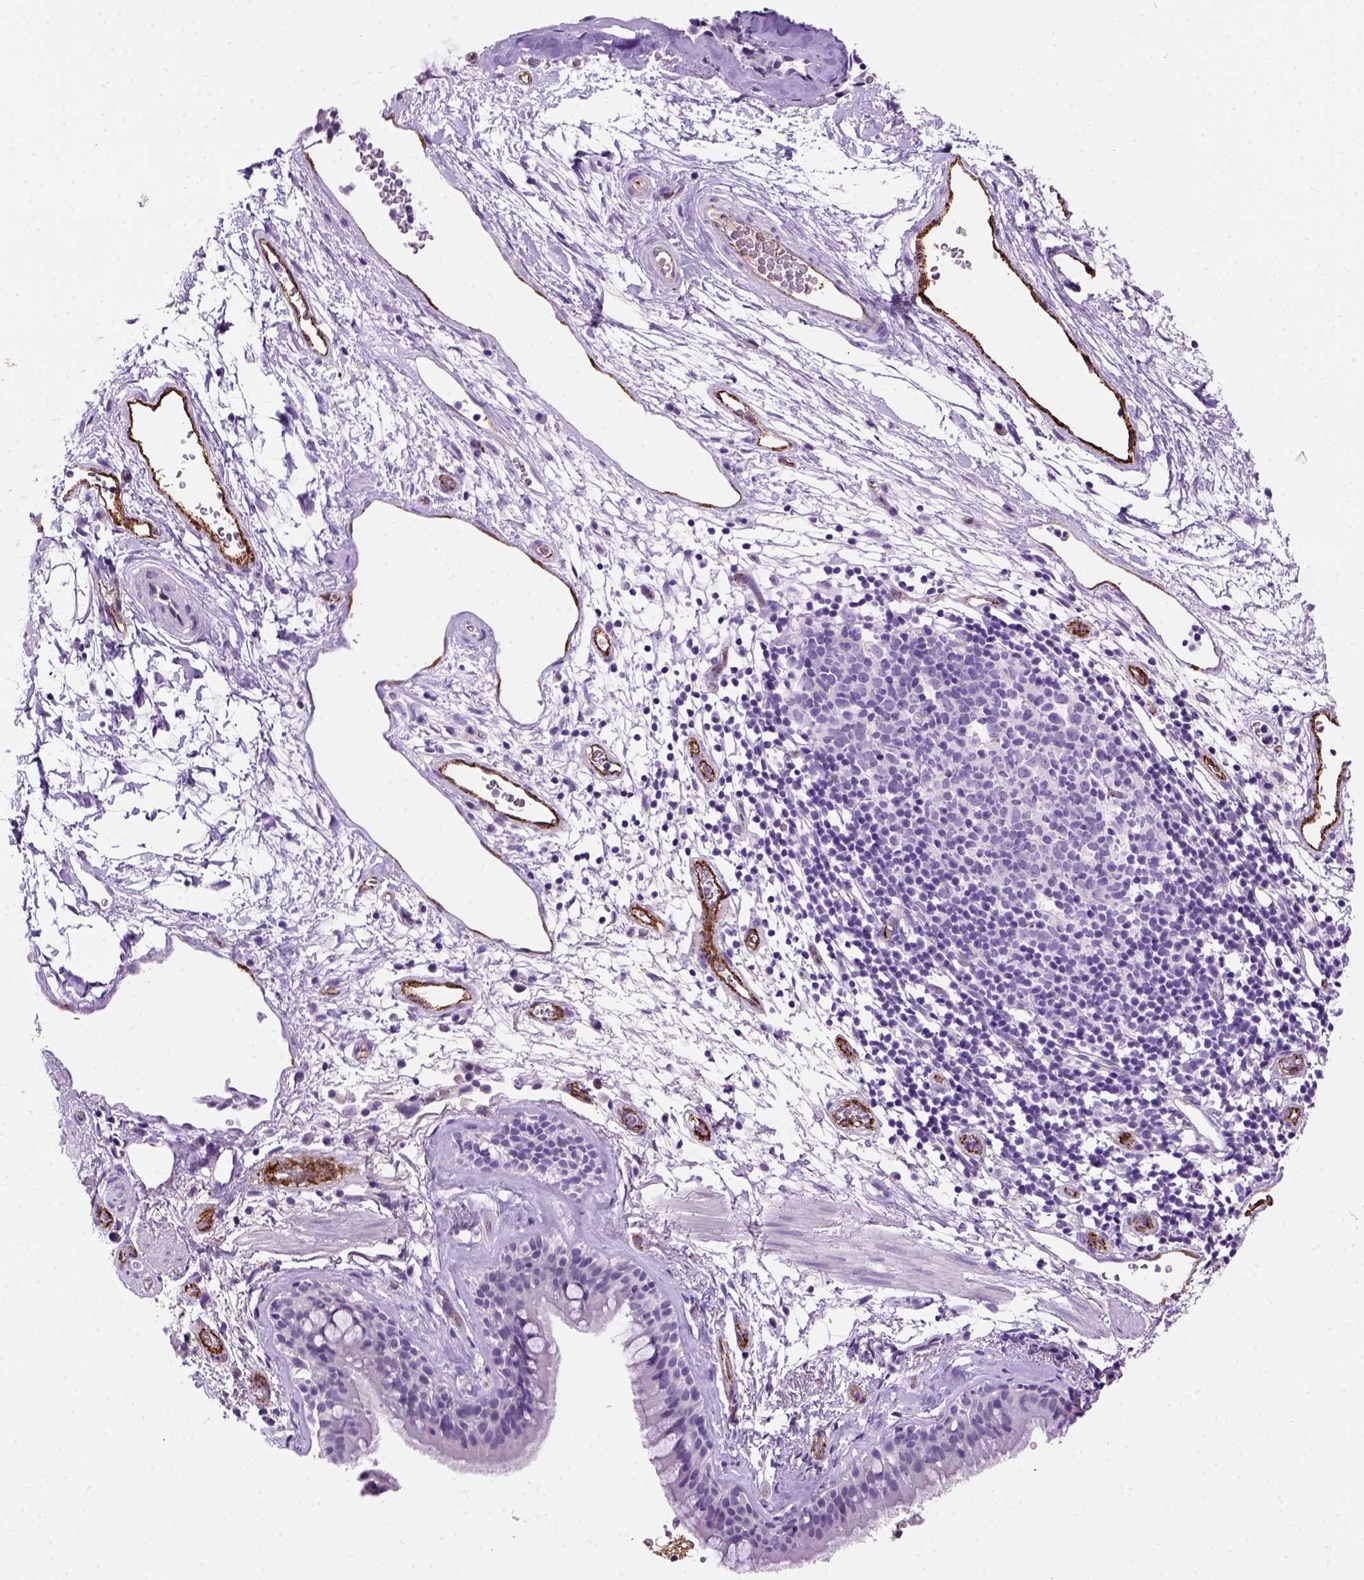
{"staining": {"intensity": "negative", "quantity": "none", "location": "none"}, "tissue": "bronchus", "cell_type": "Respiratory epithelial cells", "image_type": "normal", "snomed": [{"axis": "morphology", "description": "Normal tissue, NOS"}, {"axis": "topography", "description": "Cartilage tissue"}, {"axis": "topography", "description": "Bronchus"}], "caption": "Immunohistochemistry (IHC) histopathology image of benign bronchus: human bronchus stained with DAB exhibits no significant protein expression in respiratory epithelial cells.", "gene": "VWF", "patient": {"sex": "male", "age": 58}}